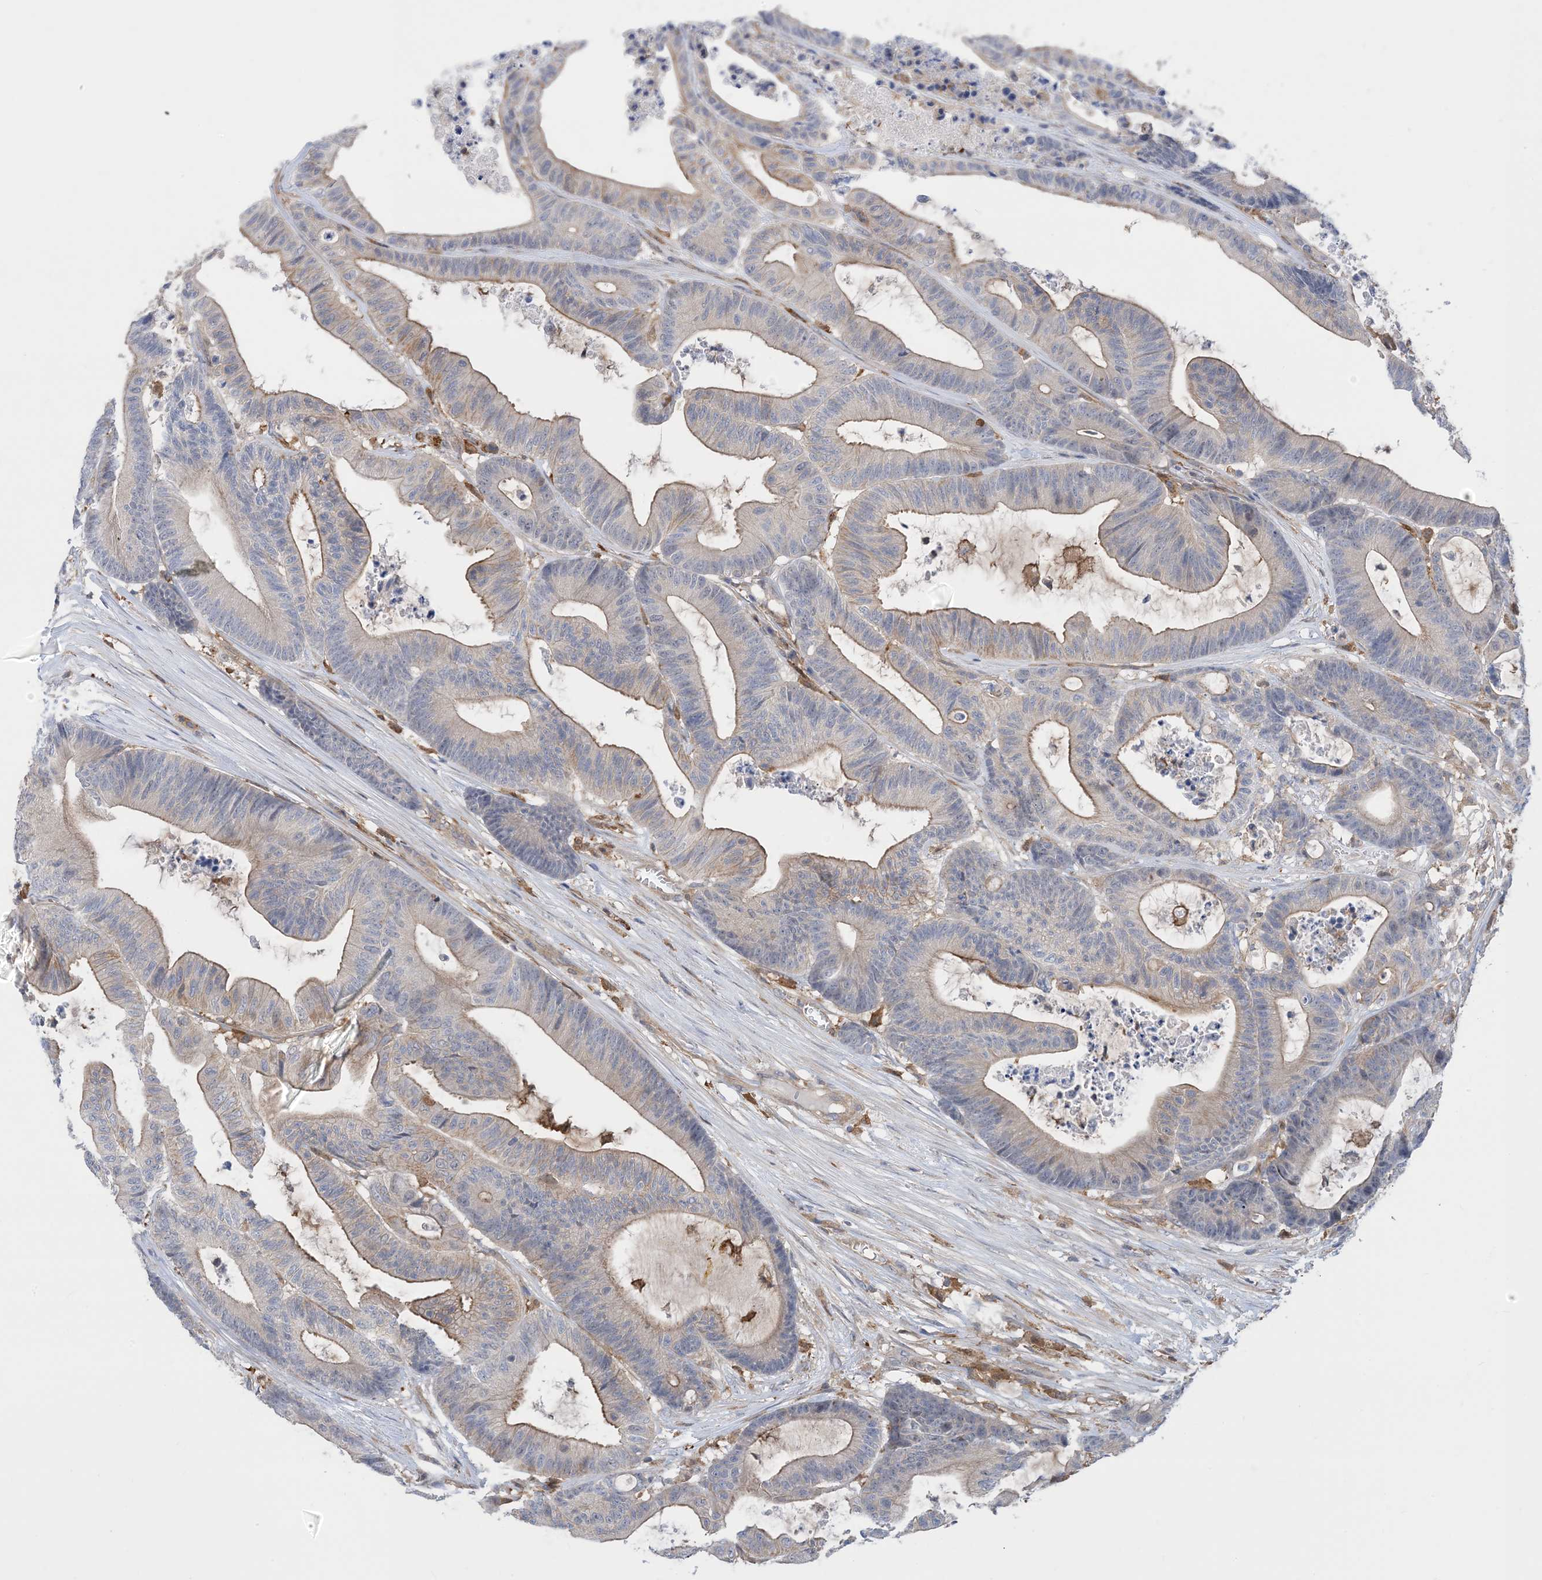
{"staining": {"intensity": "moderate", "quantity": "<25%", "location": "cytoplasmic/membranous"}, "tissue": "colorectal cancer", "cell_type": "Tumor cells", "image_type": "cancer", "snomed": [{"axis": "morphology", "description": "Adenocarcinoma, NOS"}, {"axis": "topography", "description": "Colon"}], "caption": "About <25% of tumor cells in human adenocarcinoma (colorectal) demonstrate moderate cytoplasmic/membranous protein expression as visualized by brown immunohistochemical staining.", "gene": "HS1BP3", "patient": {"sex": "female", "age": 84}}